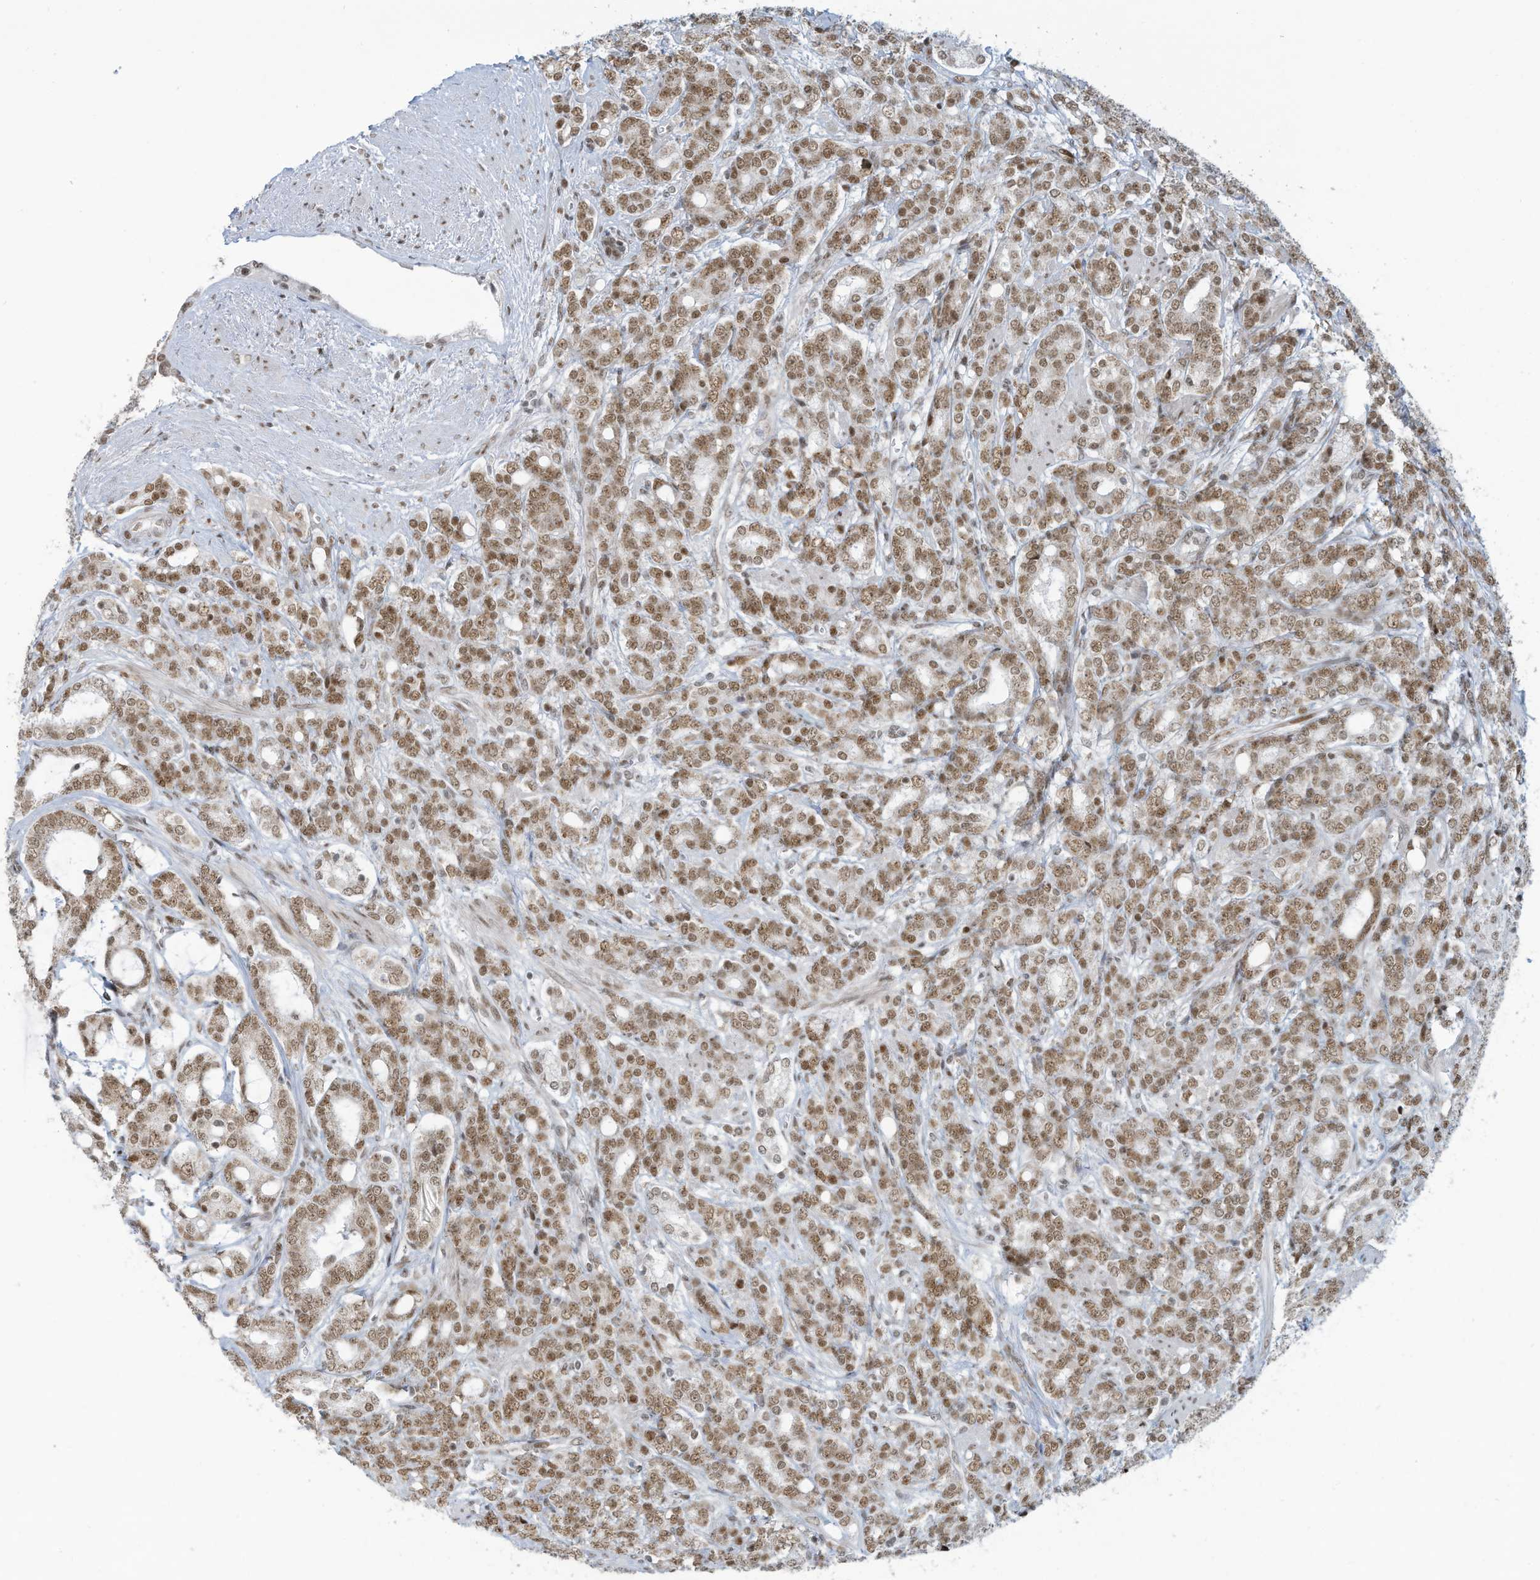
{"staining": {"intensity": "moderate", "quantity": ">75%", "location": "nuclear"}, "tissue": "prostate cancer", "cell_type": "Tumor cells", "image_type": "cancer", "snomed": [{"axis": "morphology", "description": "Adenocarcinoma, High grade"}, {"axis": "topography", "description": "Prostate"}], "caption": "There is medium levels of moderate nuclear positivity in tumor cells of adenocarcinoma (high-grade) (prostate), as demonstrated by immunohistochemical staining (brown color).", "gene": "ECT2L", "patient": {"sex": "male", "age": 62}}